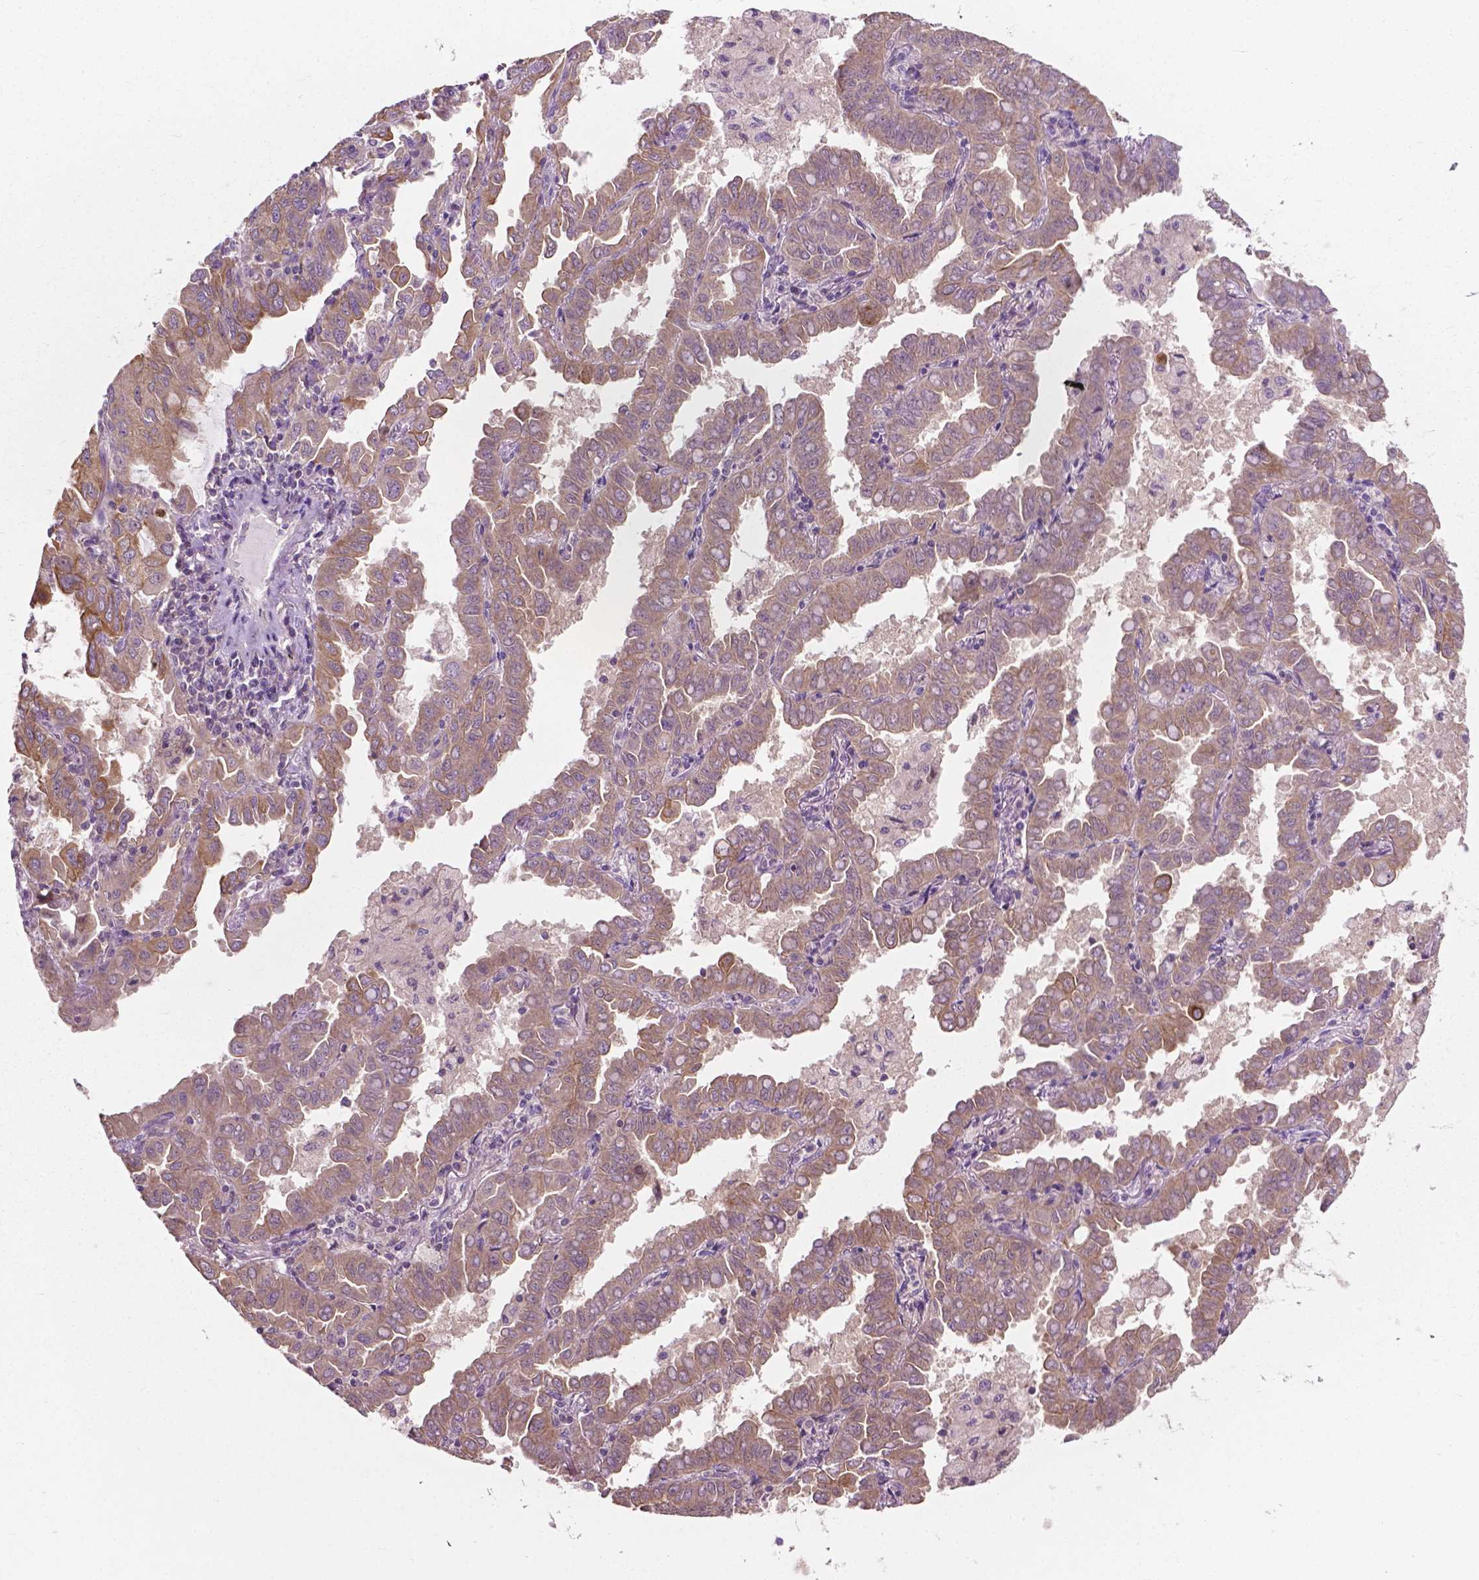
{"staining": {"intensity": "moderate", "quantity": ">75%", "location": "cytoplasmic/membranous"}, "tissue": "lung cancer", "cell_type": "Tumor cells", "image_type": "cancer", "snomed": [{"axis": "morphology", "description": "Adenocarcinoma, NOS"}, {"axis": "topography", "description": "Lung"}], "caption": "DAB immunohistochemical staining of human lung adenocarcinoma reveals moderate cytoplasmic/membranous protein staining in about >75% of tumor cells.", "gene": "MZT1", "patient": {"sex": "male", "age": 64}}